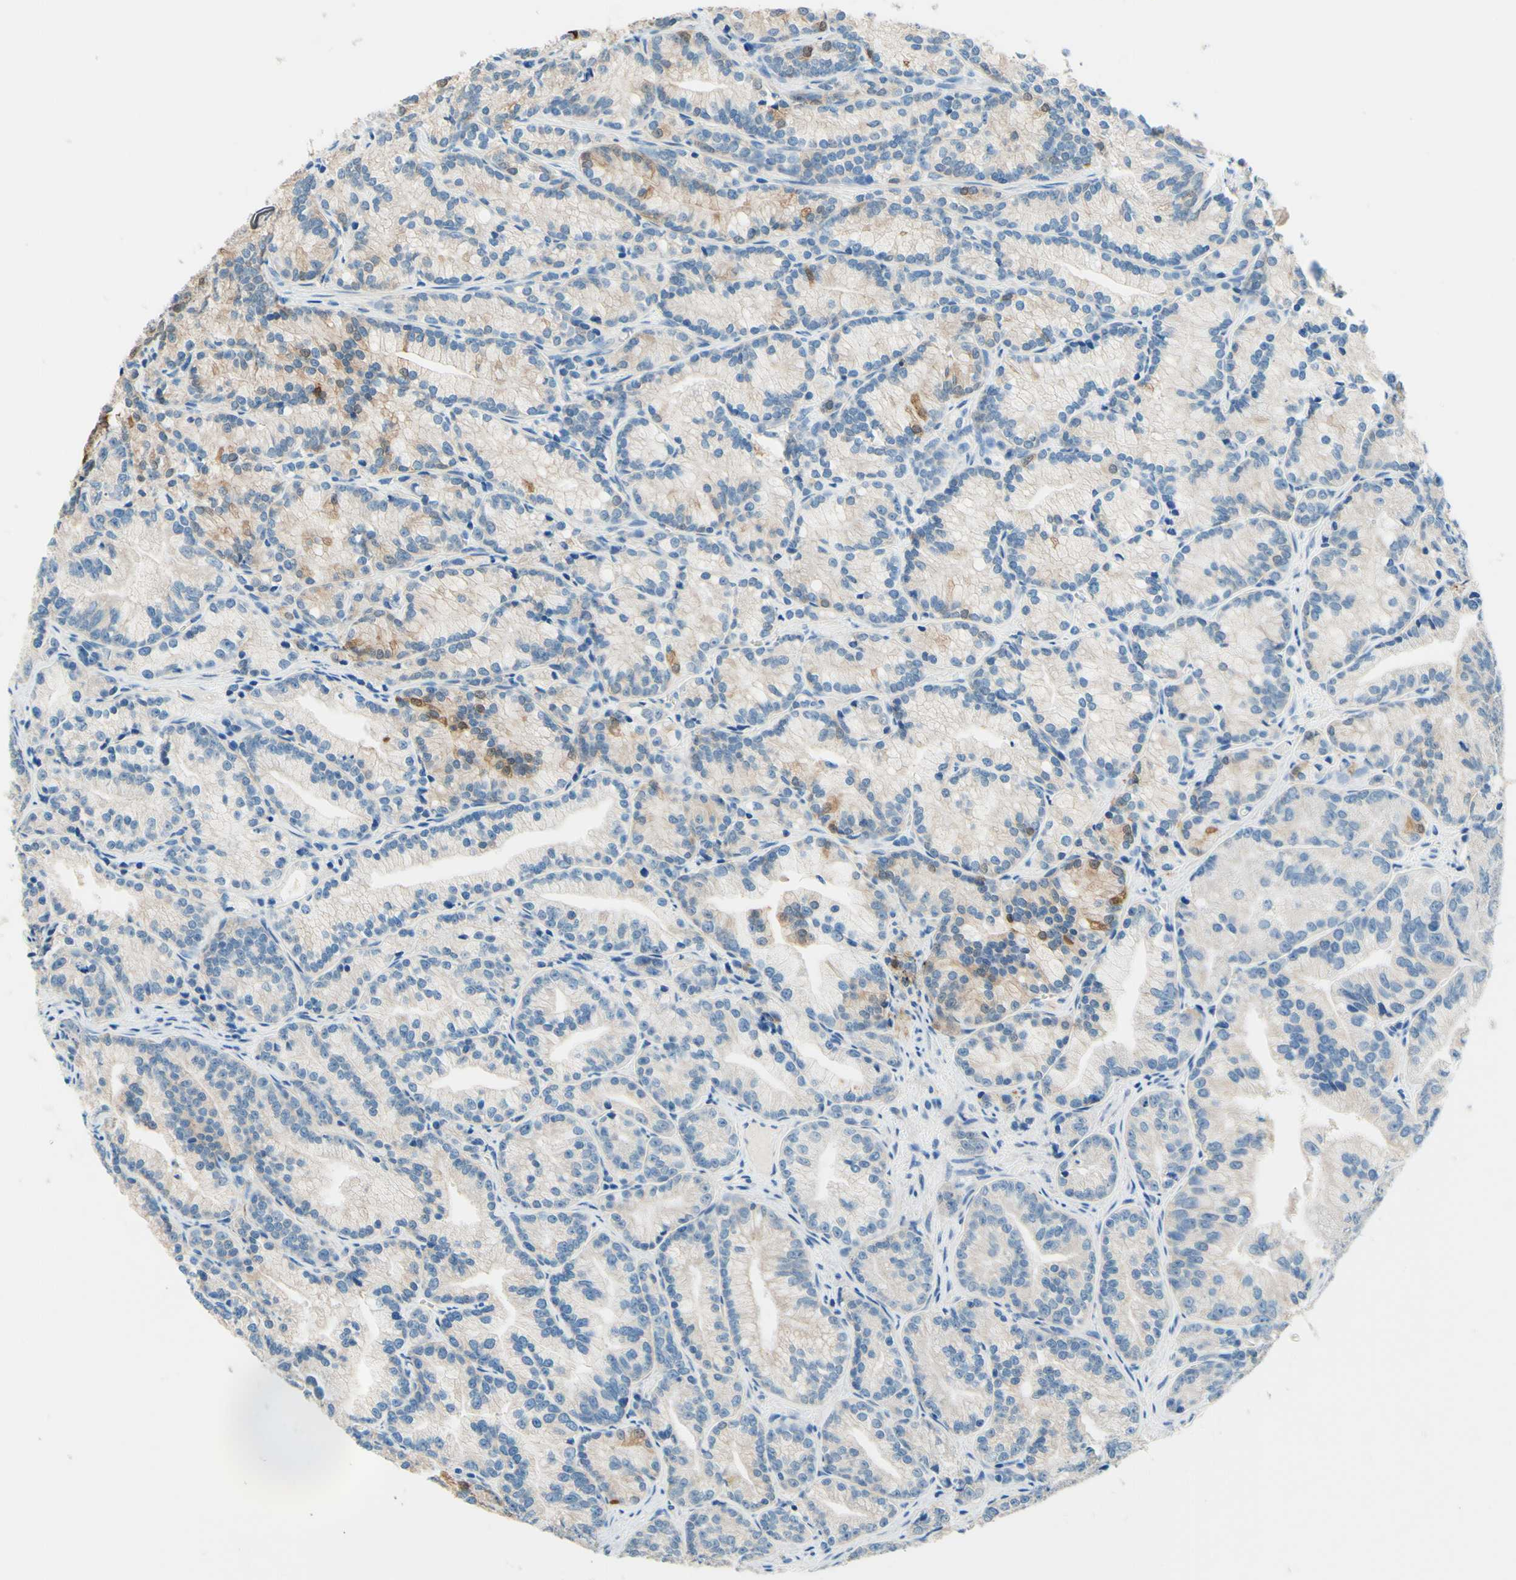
{"staining": {"intensity": "negative", "quantity": "none", "location": "none"}, "tissue": "prostate cancer", "cell_type": "Tumor cells", "image_type": "cancer", "snomed": [{"axis": "morphology", "description": "Adenocarcinoma, Low grade"}, {"axis": "topography", "description": "Prostate"}], "caption": "Human prostate adenocarcinoma (low-grade) stained for a protein using IHC reveals no positivity in tumor cells.", "gene": "PASD1", "patient": {"sex": "male", "age": 89}}